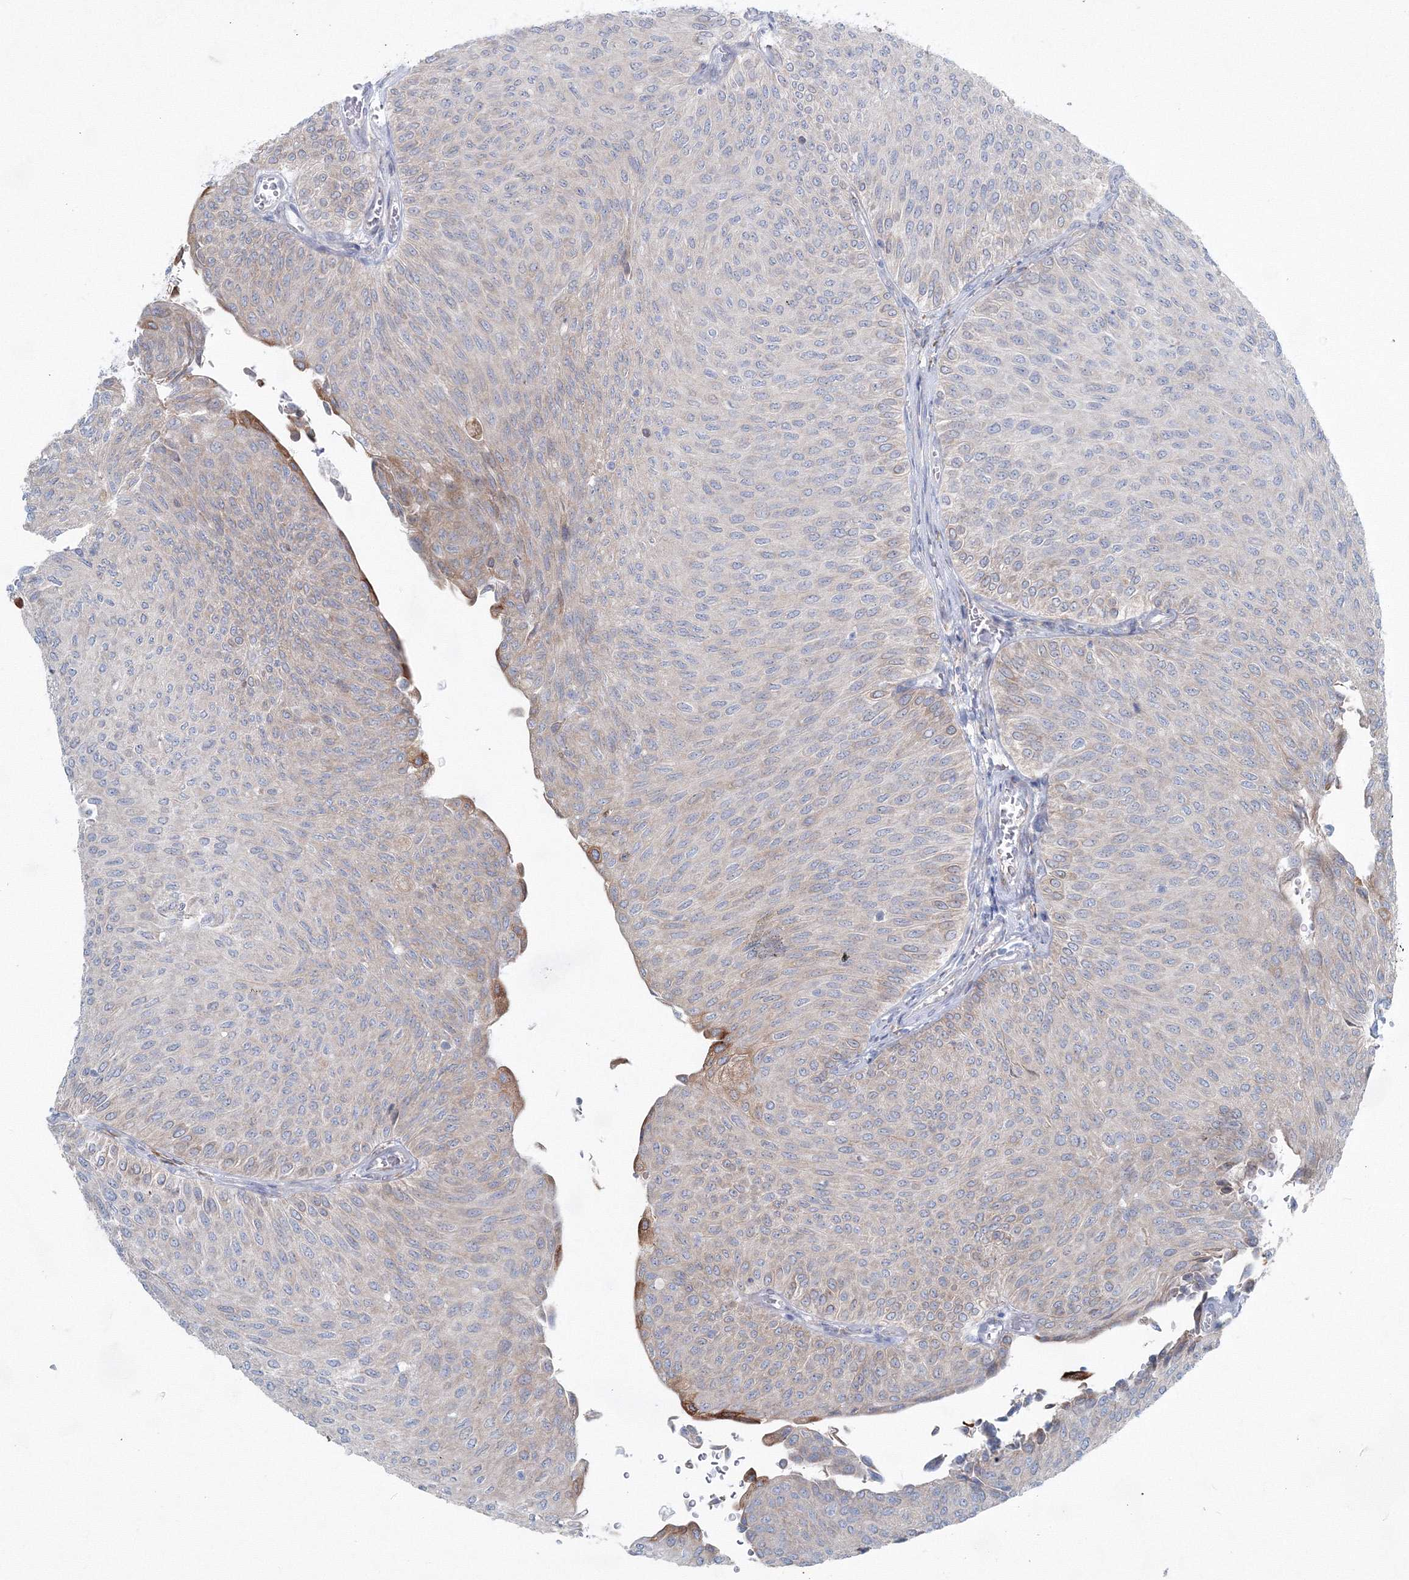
{"staining": {"intensity": "weak", "quantity": "<25%", "location": "cytoplasmic/membranous"}, "tissue": "urothelial cancer", "cell_type": "Tumor cells", "image_type": "cancer", "snomed": [{"axis": "morphology", "description": "Urothelial carcinoma, Low grade"}, {"axis": "topography", "description": "Urinary bladder"}], "caption": "Immunohistochemical staining of urothelial cancer reveals no significant expression in tumor cells.", "gene": "RCN1", "patient": {"sex": "male", "age": 78}}